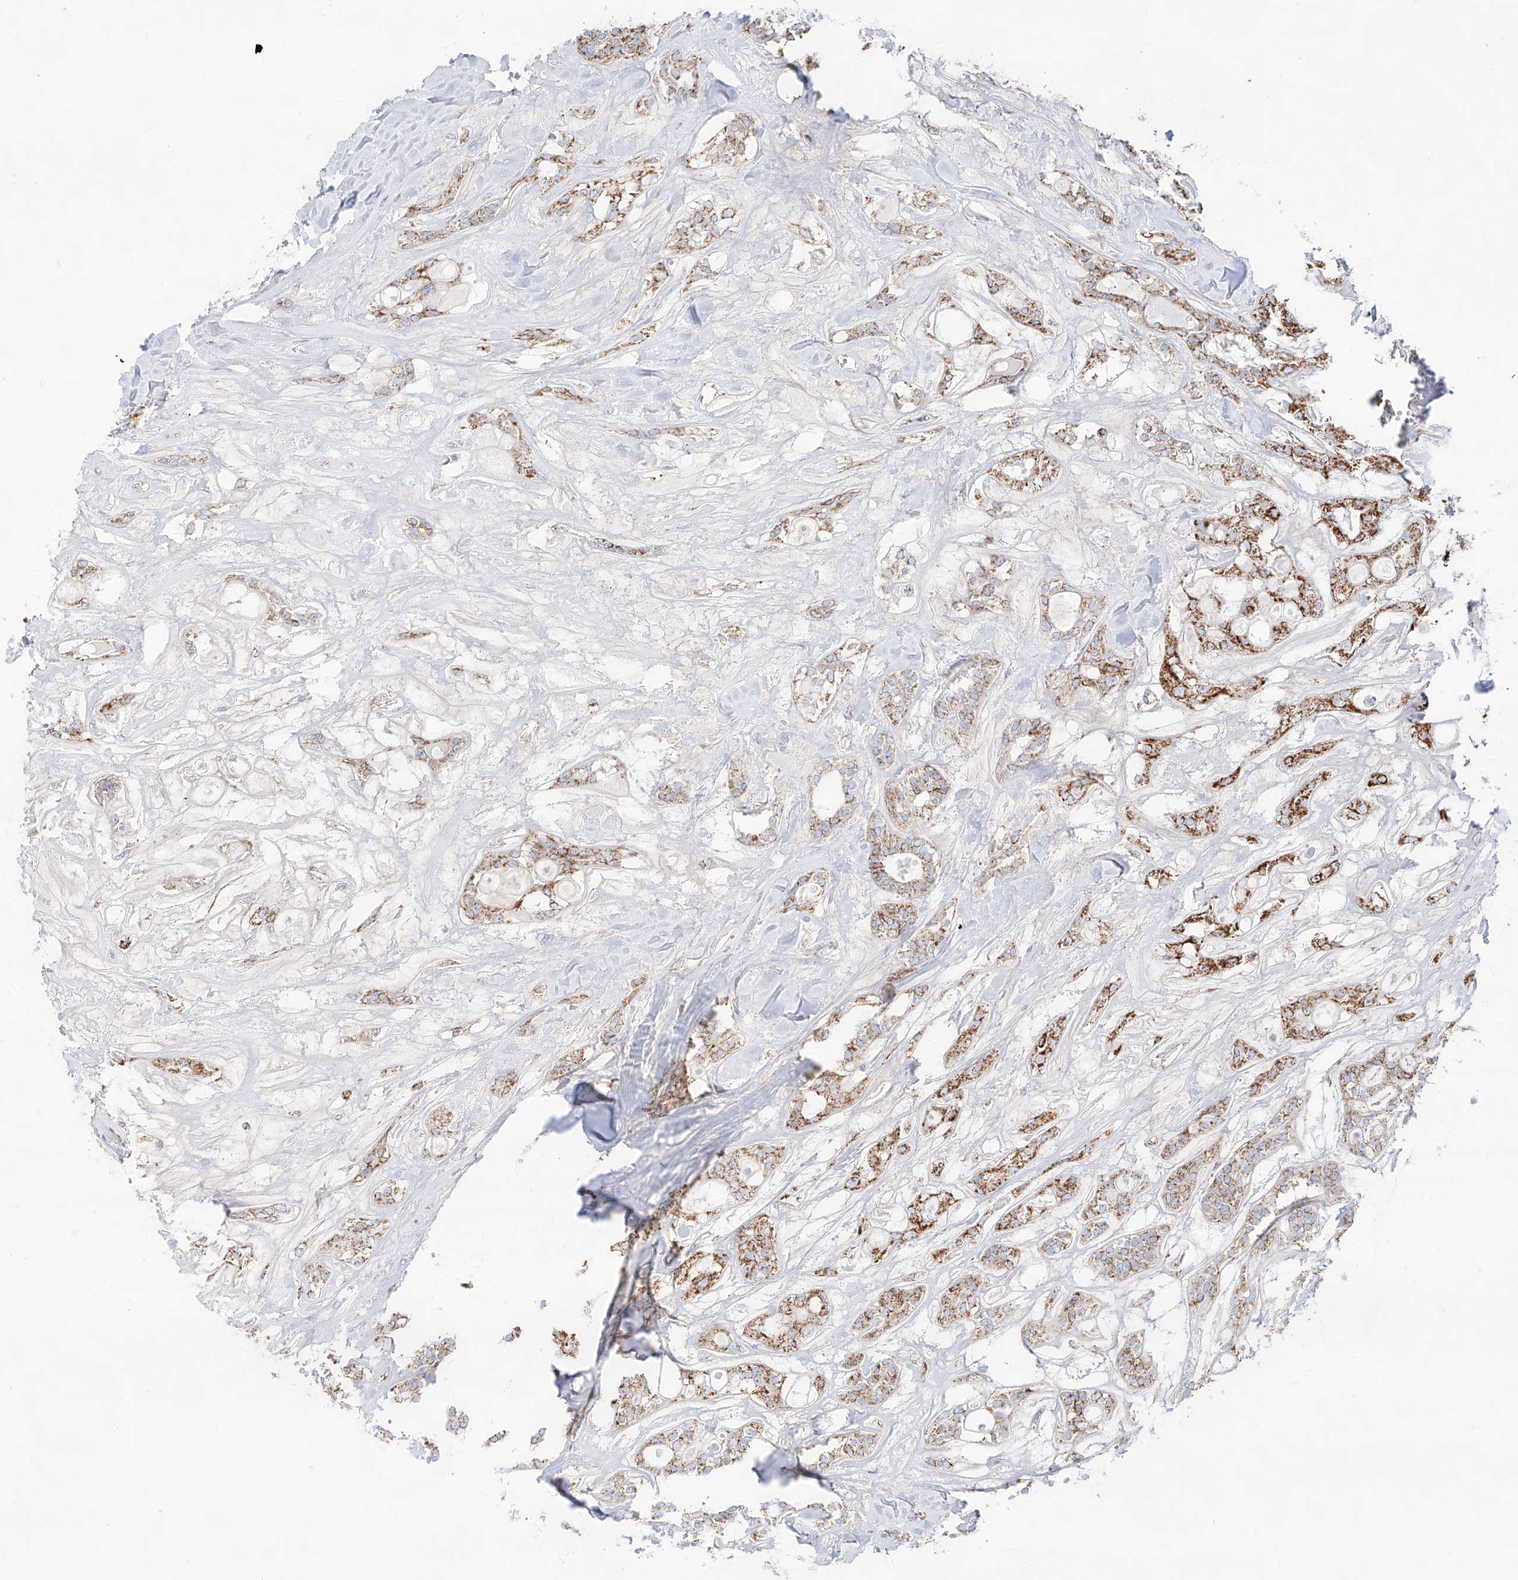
{"staining": {"intensity": "moderate", "quantity": "25%-75%", "location": "cytoplasmic/membranous"}, "tissue": "head and neck cancer", "cell_type": "Tumor cells", "image_type": "cancer", "snomed": [{"axis": "morphology", "description": "Adenocarcinoma, NOS"}, {"axis": "topography", "description": "Head-Neck"}], "caption": "Human adenocarcinoma (head and neck) stained with a protein marker exhibits moderate staining in tumor cells.", "gene": "TTC27", "patient": {"sex": "male", "age": 66}}